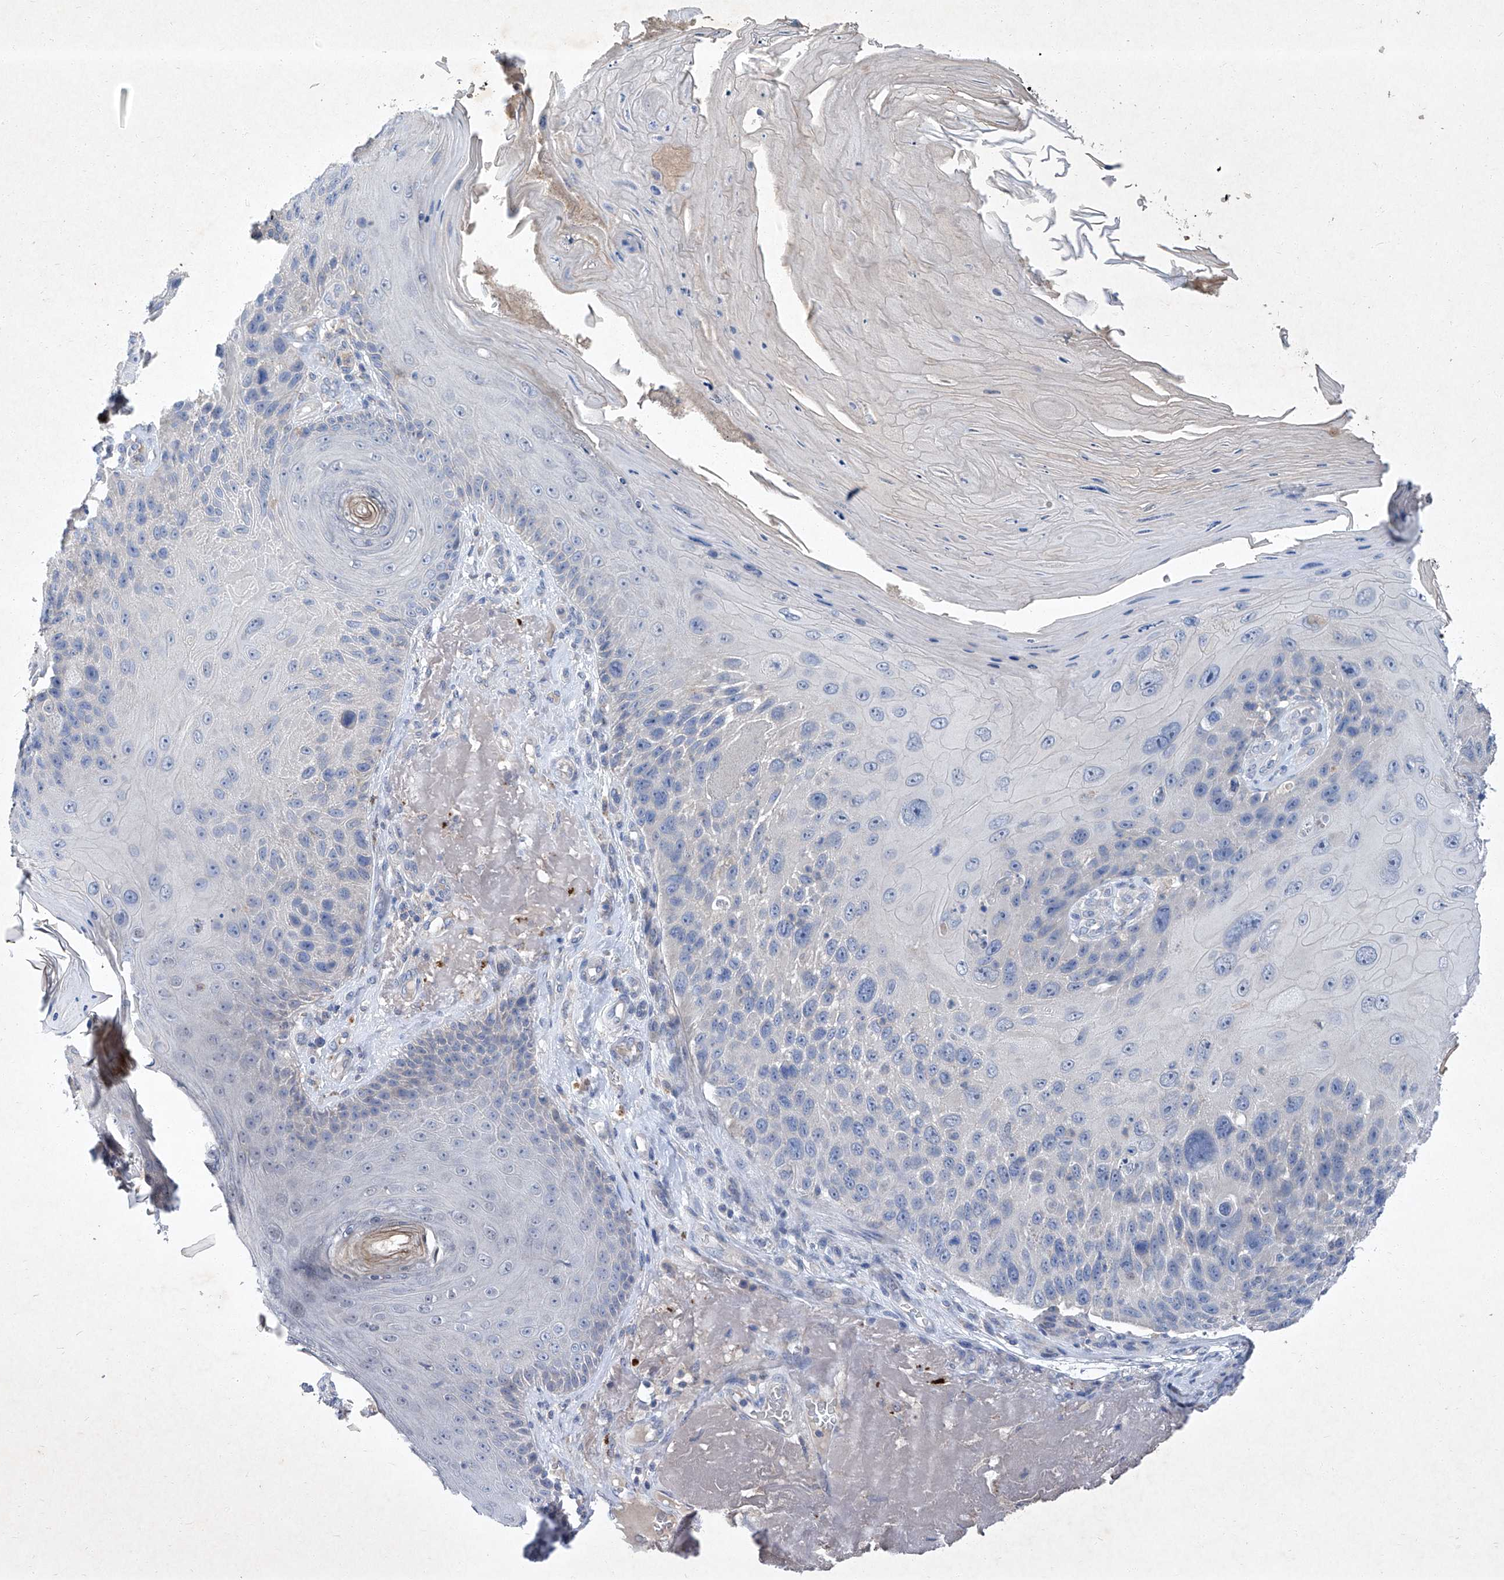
{"staining": {"intensity": "negative", "quantity": "none", "location": "none"}, "tissue": "skin cancer", "cell_type": "Tumor cells", "image_type": "cancer", "snomed": [{"axis": "morphology", "description": "Squamous cell carcinoma, NOS"}, {"axis": "topography", "description": "Skin"}], "caption": "Skin cancer (squamous cell carcinoma) stained for a protein using immunohistochemistry (IHC) reveals no positivity tumor cells.", "gene": "SBK2", "patient": {"sex": "female", "age": 88}}